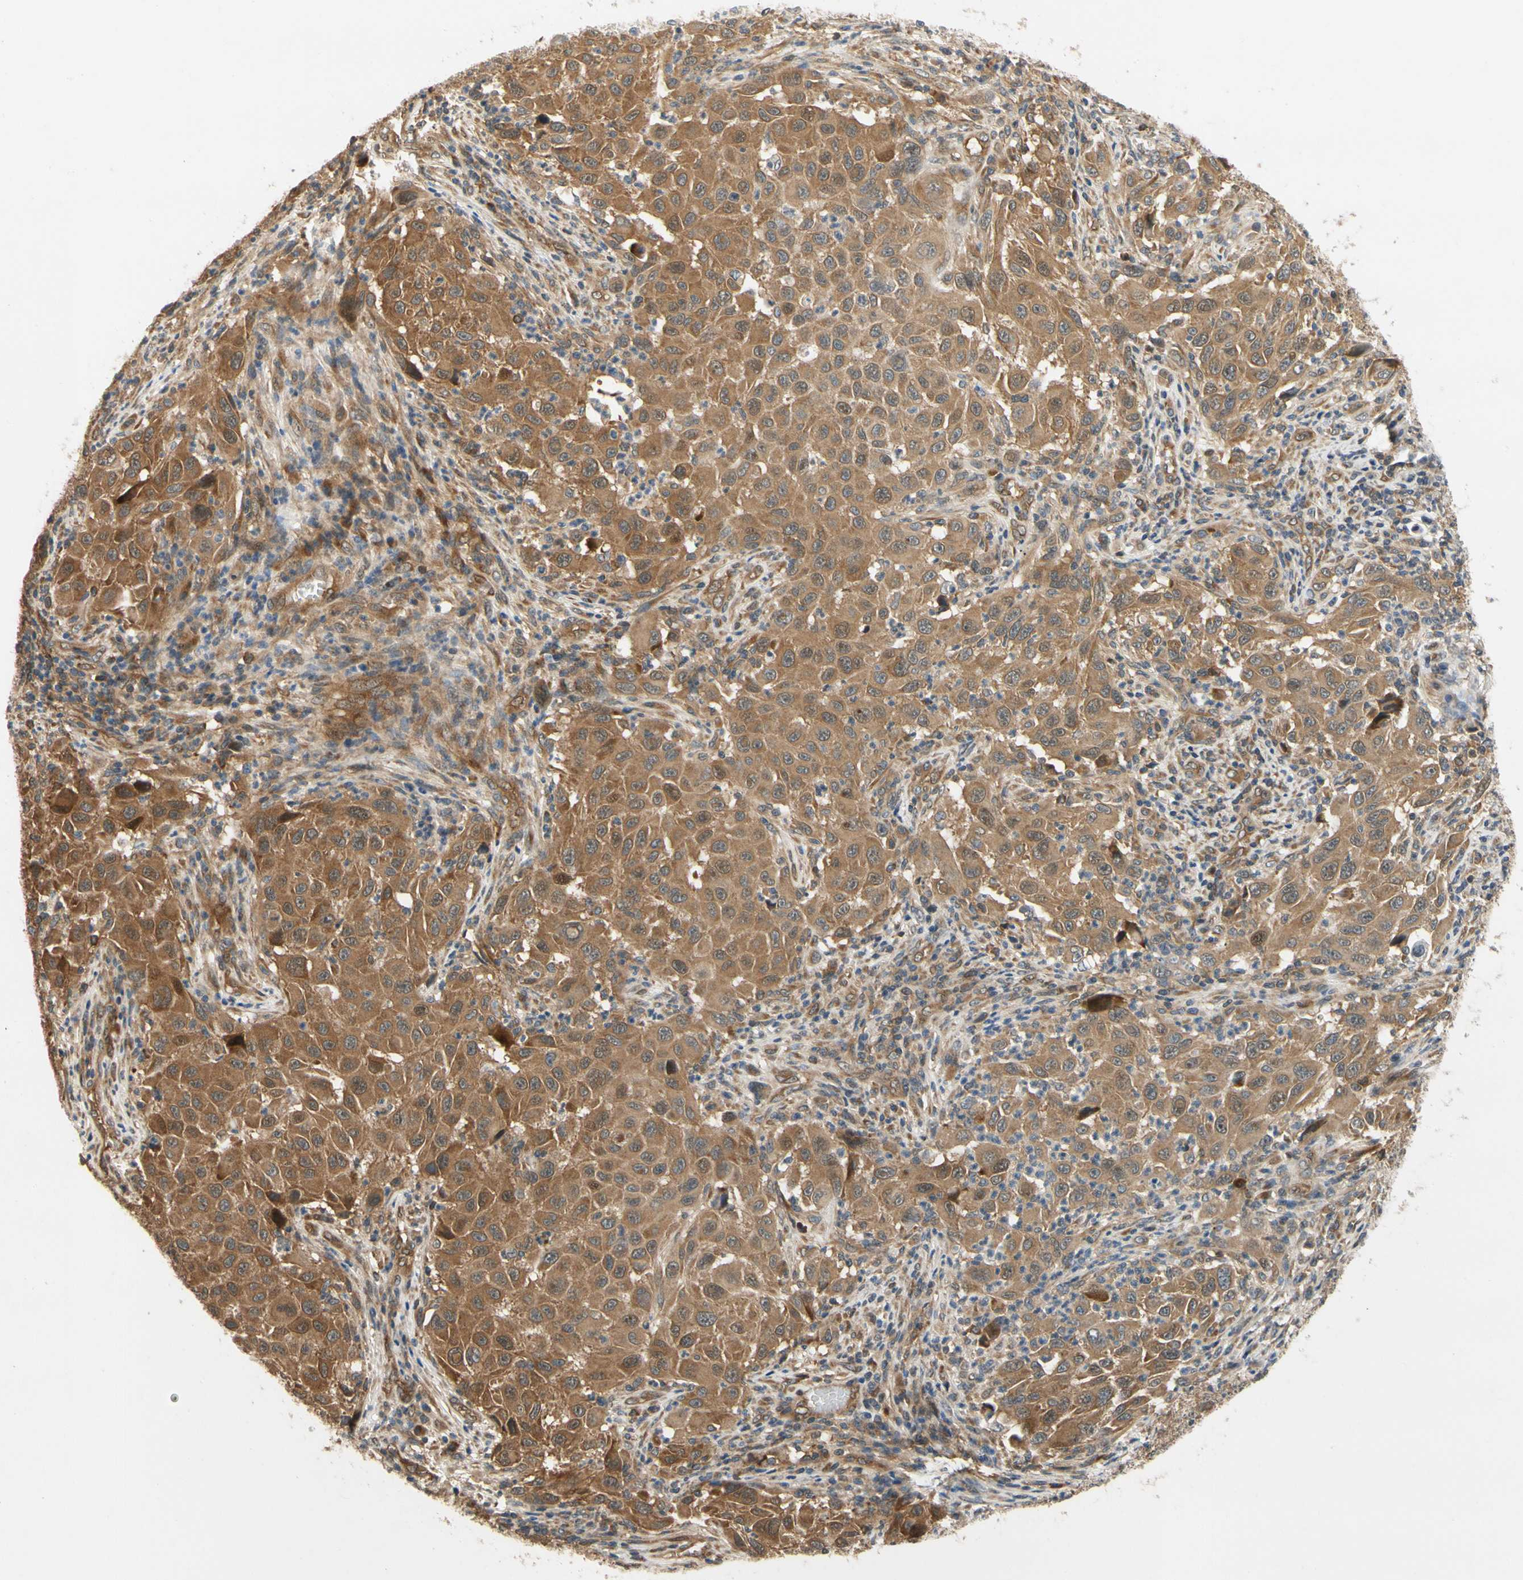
{"staining": {"intensity": "moderate", "quantity": ">75%", "location": "cytoplasmic/membranous"}, "tissue": "melanoma", "cell_type": "Tumor cells", "image_type": "cancer", "snomed": [{"axis": "morphology", "description": "Malignant melanoma, Metastatic site"}, {"axis": "topography", "description": "Lymph node"}], "caption": "Melanoma was stained to show a protein in brown. There is medium levels of moderate cytoplasmic/membranous positivity in about >75% of tumor cells. Ihc stains the protein in brown and the nuclei are stained blue.", "gene": "TDRP", "patient": {"sex": "male", "age": 61}}